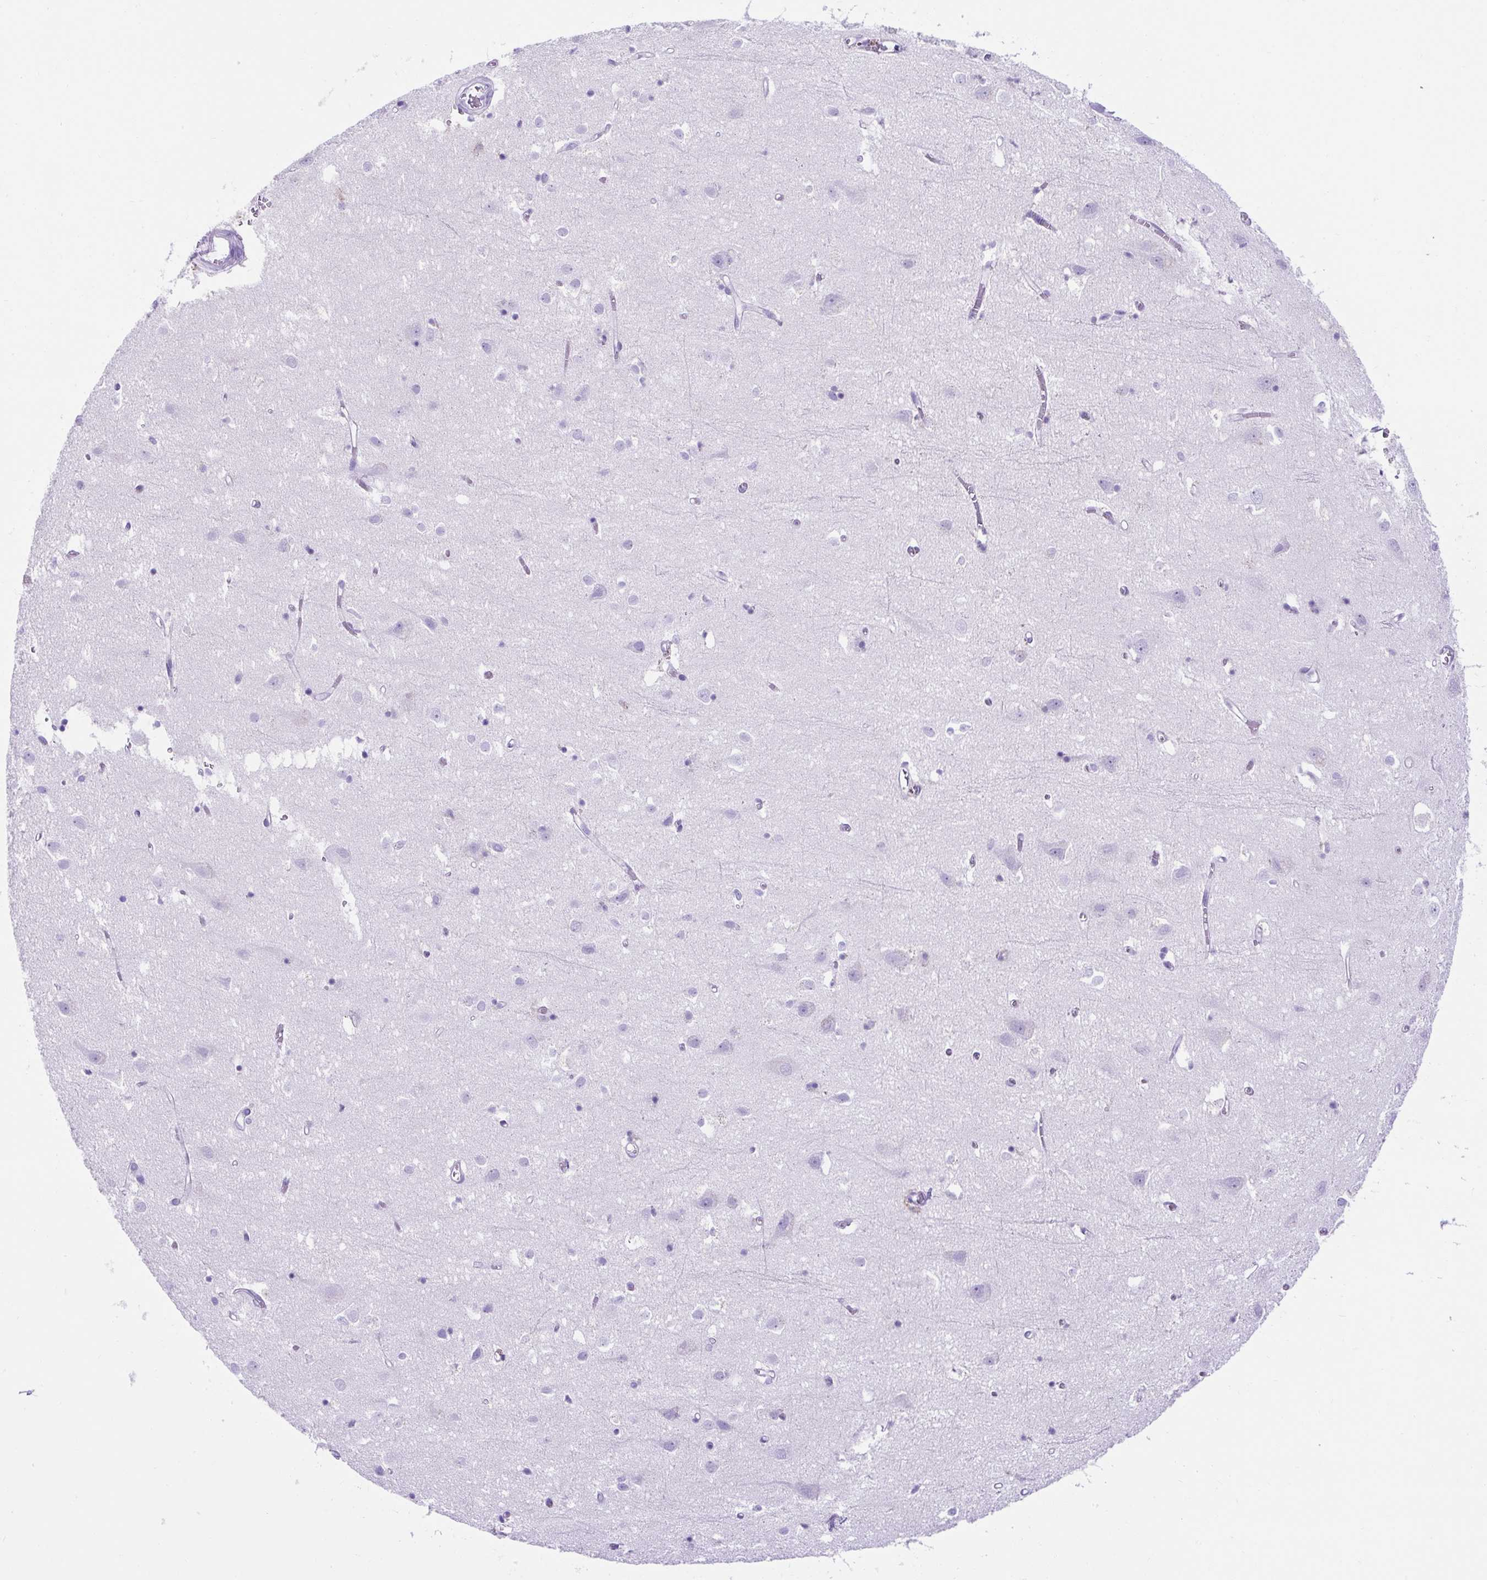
{"staining": {"intensity": "negative", "quantity": "none", "location": "none"}, "tissue": "cerebral cortex", "cell_type": "Endothelial cells", "image_type": "normal", "snomed": [{"axis": "morphology", "description": "Normal tissue, NOS"}, {"axis": "topography", "description": "Cerebral cortex"}], "caption": "Endothelial cells show no significant expression in benign cerebral cortex. (Stains: DAB immunohistochemistry with hematoxylin counter stain, Microscopy: brightfield microscopy at high magnification).", "gene": "KRT12", "patient": {"sex": "male", "age": 70}}